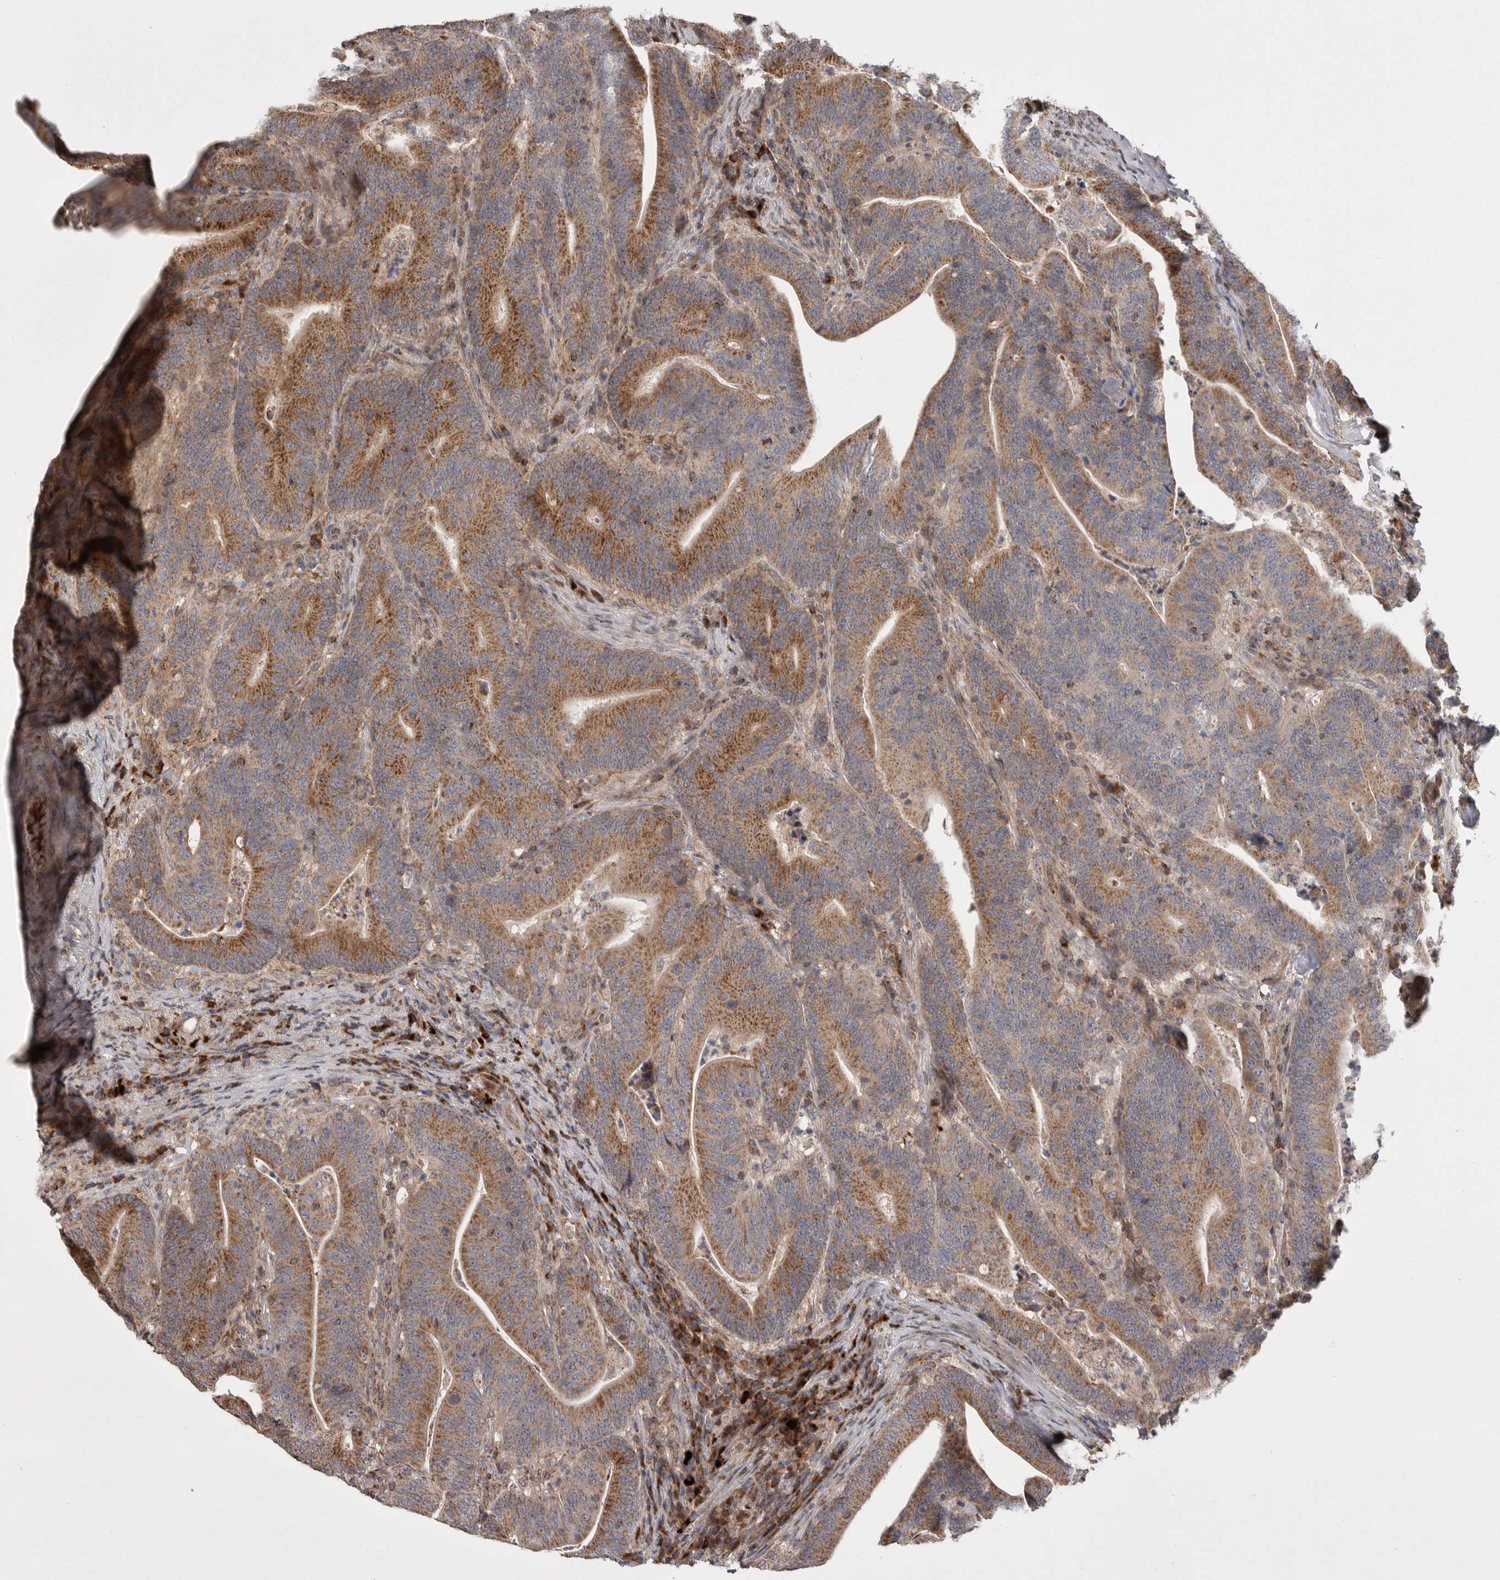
{"staining": {"intensity": "moderate", "quantity": ">75%", "location": "cytoplasmic/membranous"}, "tissue": "colorectal cancer", "cell_type": "Tumor cells", "image_type": "cancer", "snomed": [{"axis": "morphology", "description": "Adenocarcinoma, NOS"}, {"axis": "topography", "description": "Colon"}], "caption": "This photomicrograph displays immunohistochemistry (IHC) staining of colorectal cancer (adenocarcinoma), with medium moderate cytoplasmic/membranous staining in about >75% of tumor cells.", "gene": "KYAT3", "patient": {"sex": "female", "age": 66}}